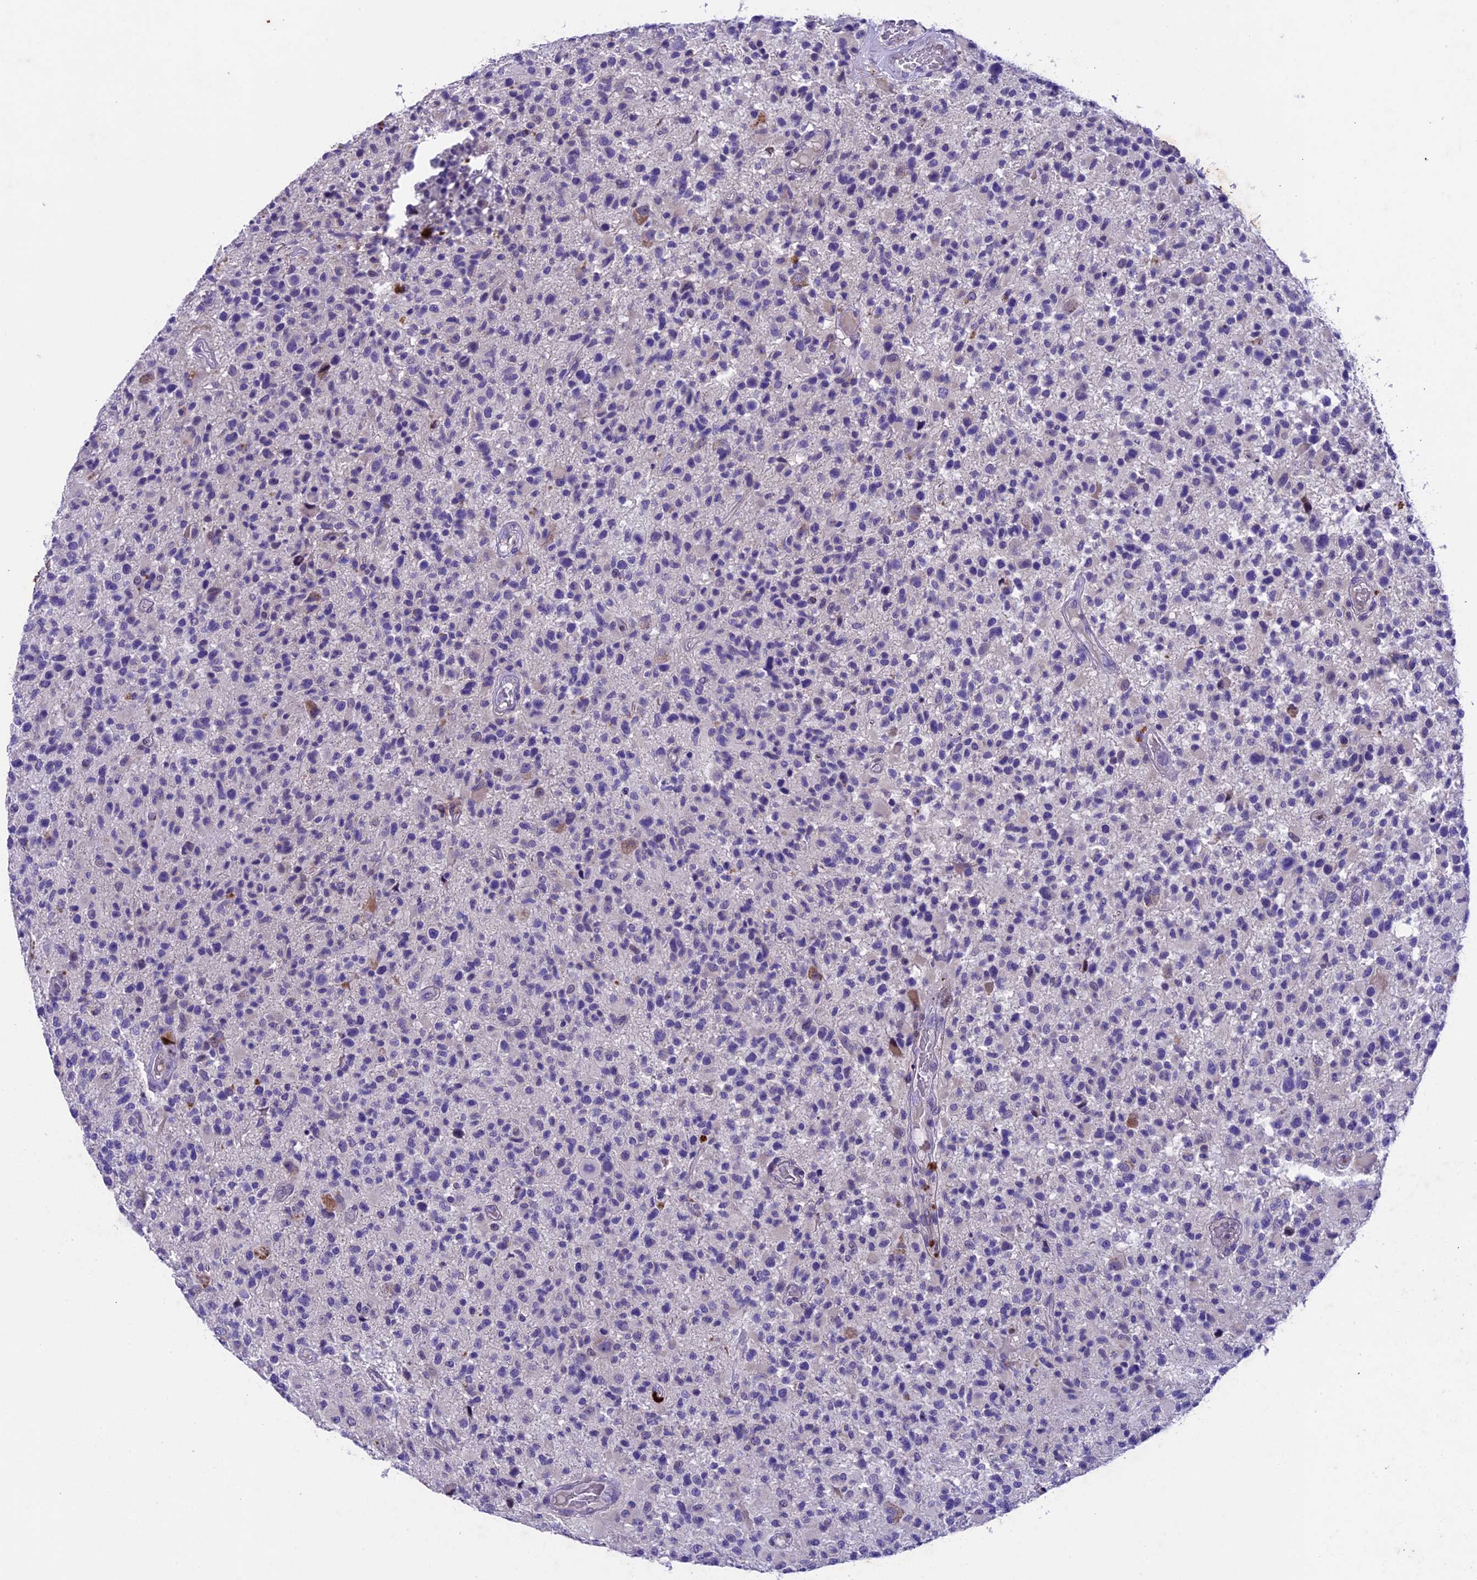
{"staining": {"intensity": "negative", "quantity": "none", "location": "none"}, "tissue": "glioma", "cell_type": "Tumor cells", "image_type": "cancer", "snomed": [{"axis": "morphology", "description": "Glioma, malignant, High grade"}, {"axis": "morphology", "description": "Glioblastoma, NOS"}, {"axis": "topography", "description": "Brain"}], "caption": "Immunohistochemical staining of glioblastoma shows no significant staining in tumor cells.", "gene": "IFT140", "patient": {"sex": "male", "age": 60}}